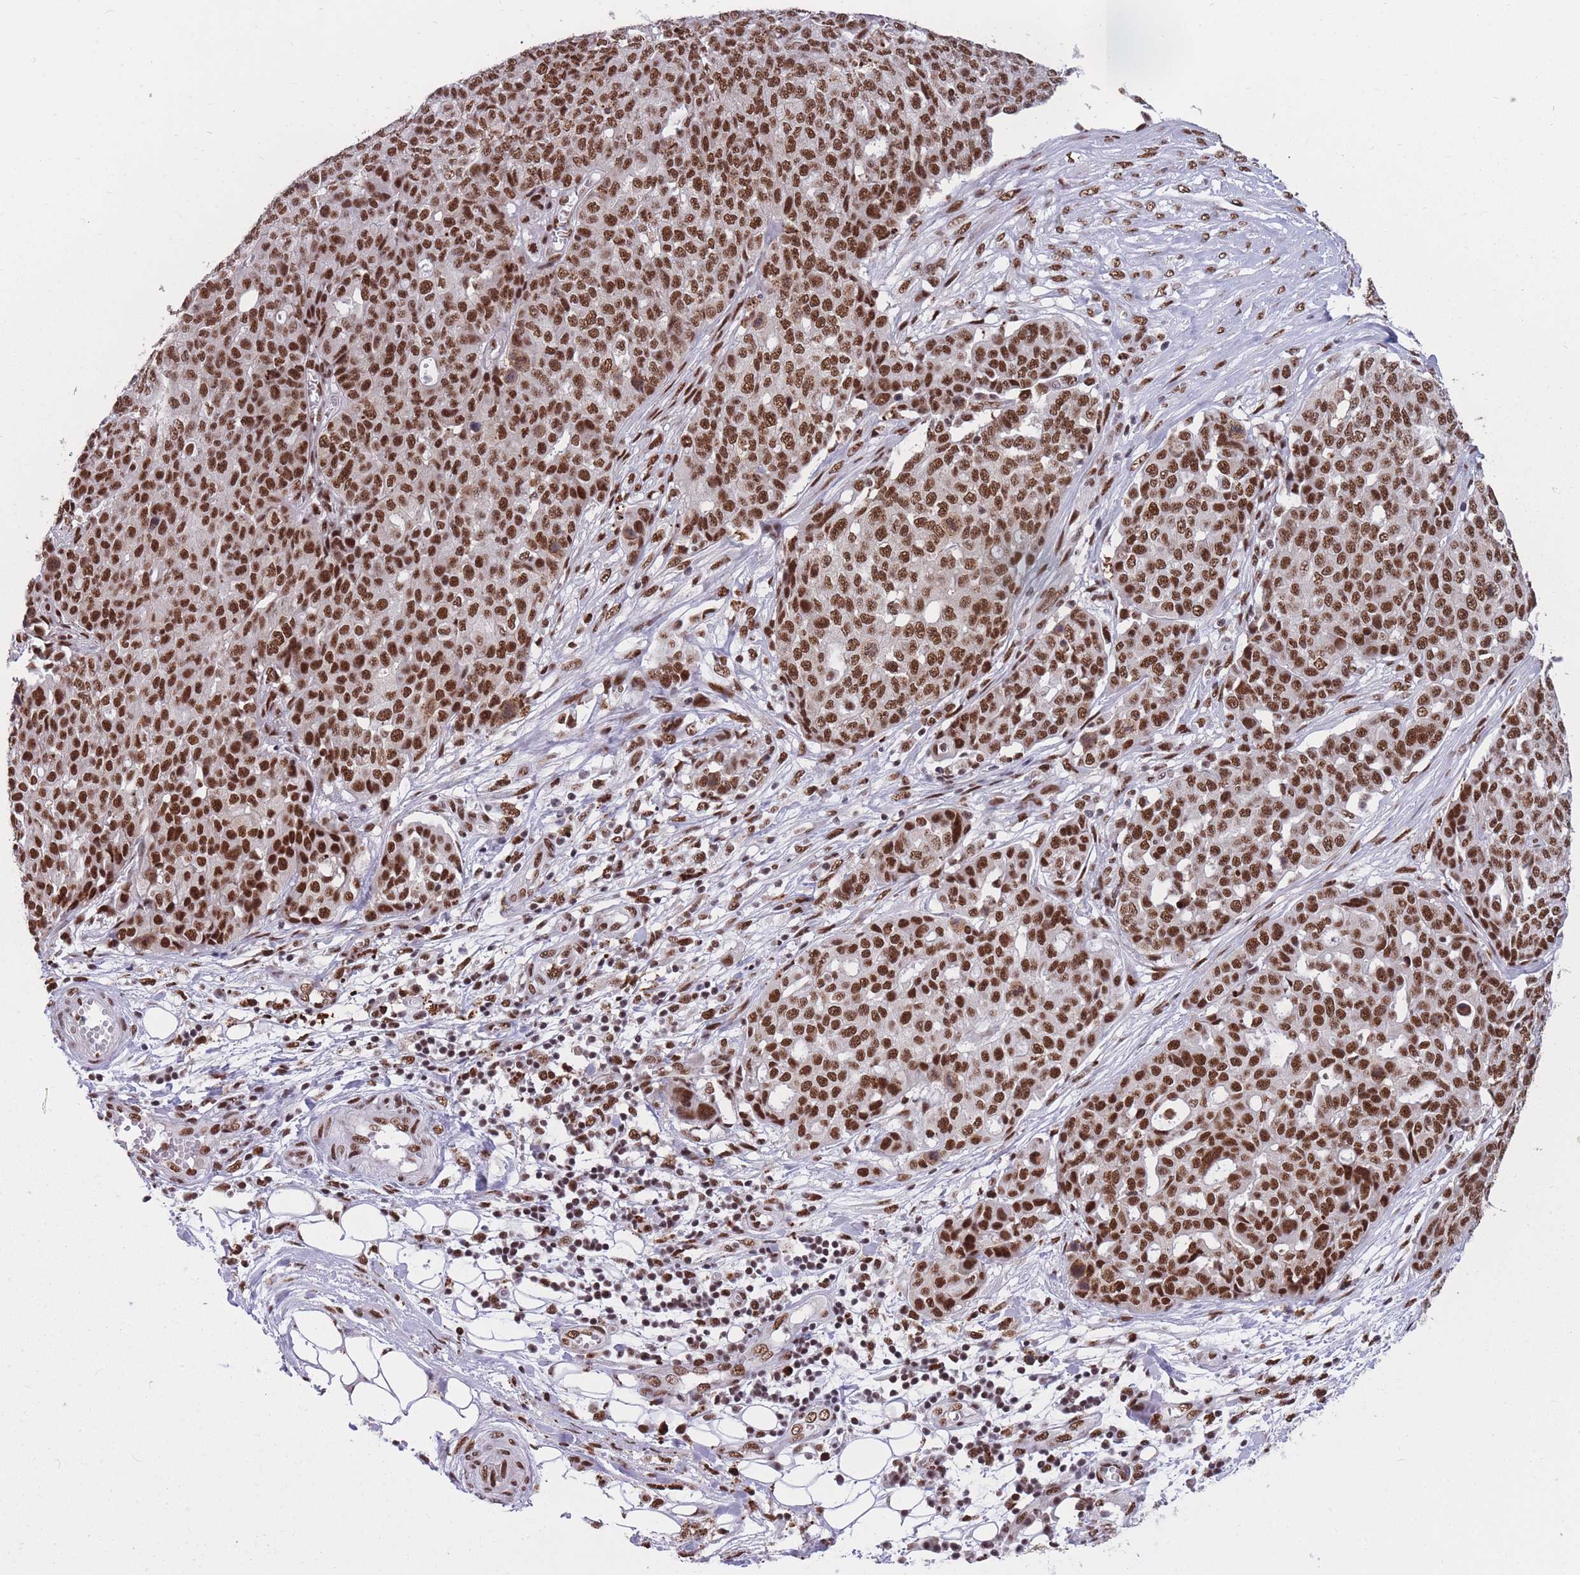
{"staining": {"intensity": "strong", "quantity": ">75%", "location": "nuclear"}, "tissue": "ovarian cancer", "cell_type": "Tumor cells", "image_type": "cancer", "snomed": [{"axis": "morphology", "description": "Cystadenocarcinoma, serous, NOS"}, {"axis": "topography", "description": "Soft tissue"}, {"axis": "topography", "description": "Ovary"}], "caption": "Immunohistochemistry of human ovarian cancer (serous cystadenocarcinoma) shows high levels of strong nuclear positivity in approximately >75% of tumor cells.", "gene": "PRPF19", "patient": {"sex": "female", "age": 57}}